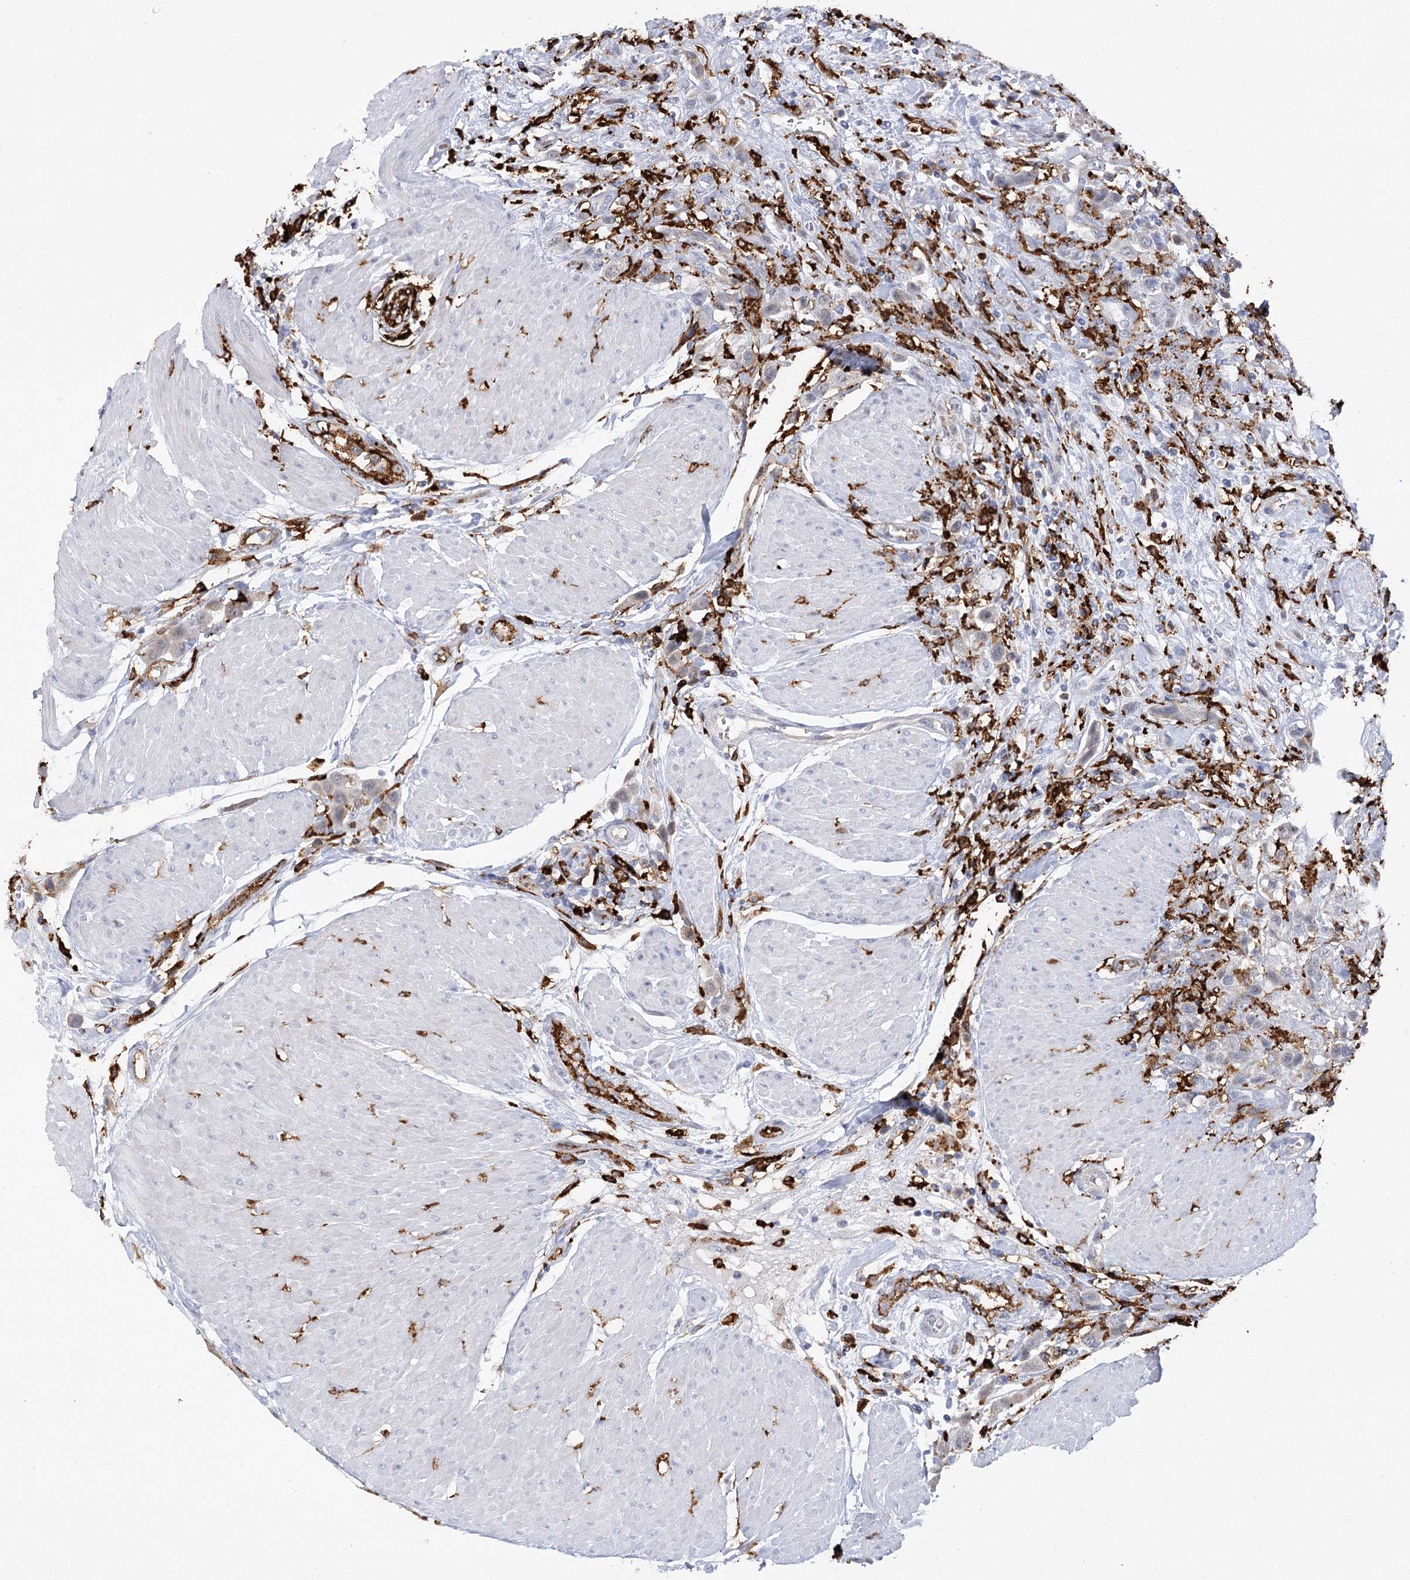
{"staining": {"intensity": "negative", "quantity": "none", "location": "none"}, "tissue": "urothelial cancer", "cell_type": "Tumor cells", "image_type": "cancer", "snomed": [{"axis": "morphology", "description": "Urothelial carcinoma, High grade"}, {"axis": "topography", "description": "Urinary bladder"}], "caption": "High power microscopy micrograph of an IHC micrograph of high-grade urothelial carcinoma, revealing no significant staining in tumor cells.", "gene": "PIWIL4", "patient": {"sex": "male", "age": 50}}